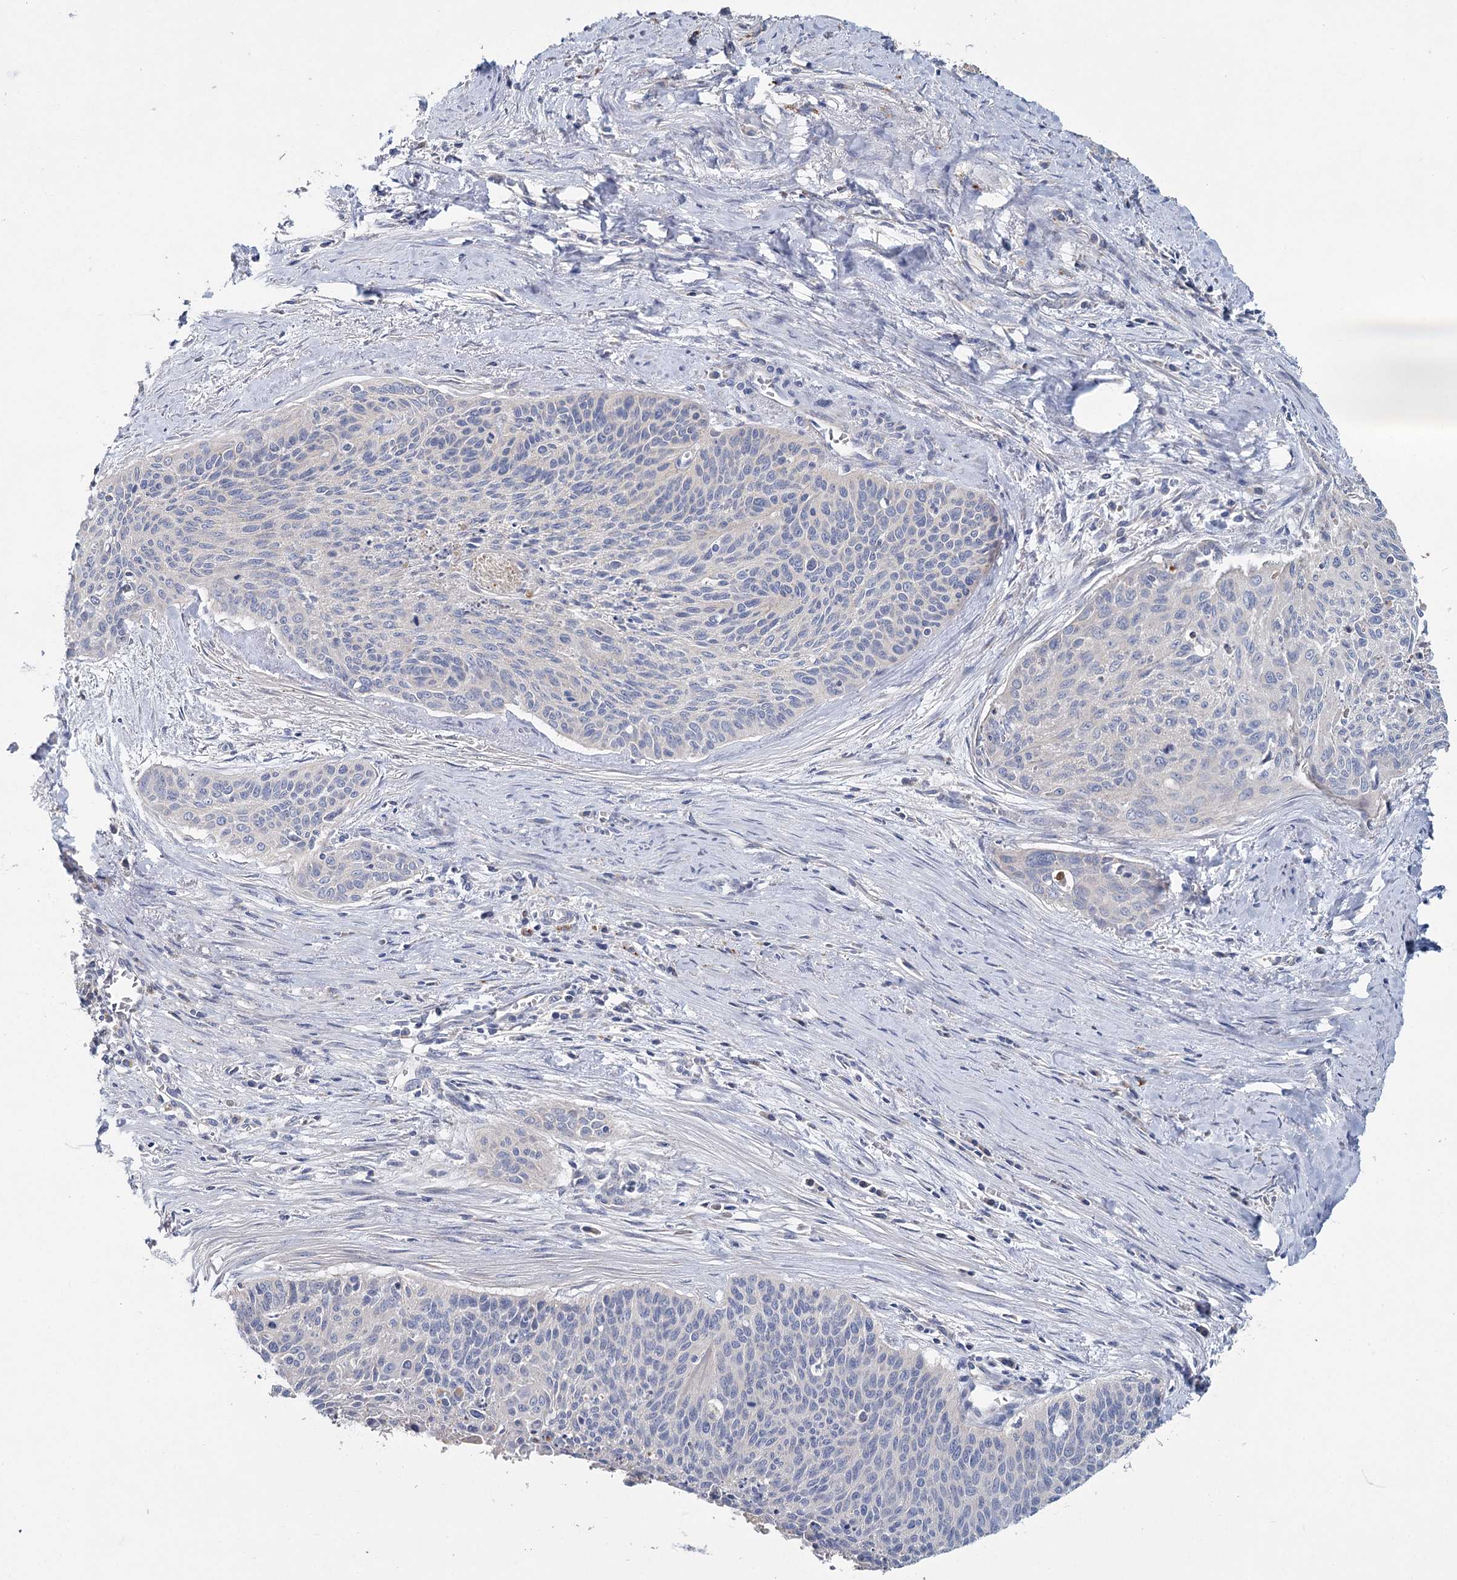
{"staining": {"intensity": "negative", "quantity": "none", "location": "none"}, "tissue": "cervical cancer", "cell_type": "Tumor cells", "image_type": "cancer", "snomed": [{"axis": "morphology", "description": "Squamous cell carcinoma, NOS"}, {"axis": "topography", "description": "Cervix"}], "caption": "Photomicrograph shows no protein staining in tumor cells of cervical cancer tissue.", "gene": "ANKRD16", "patient": {"sex": "female", "age": 55}}